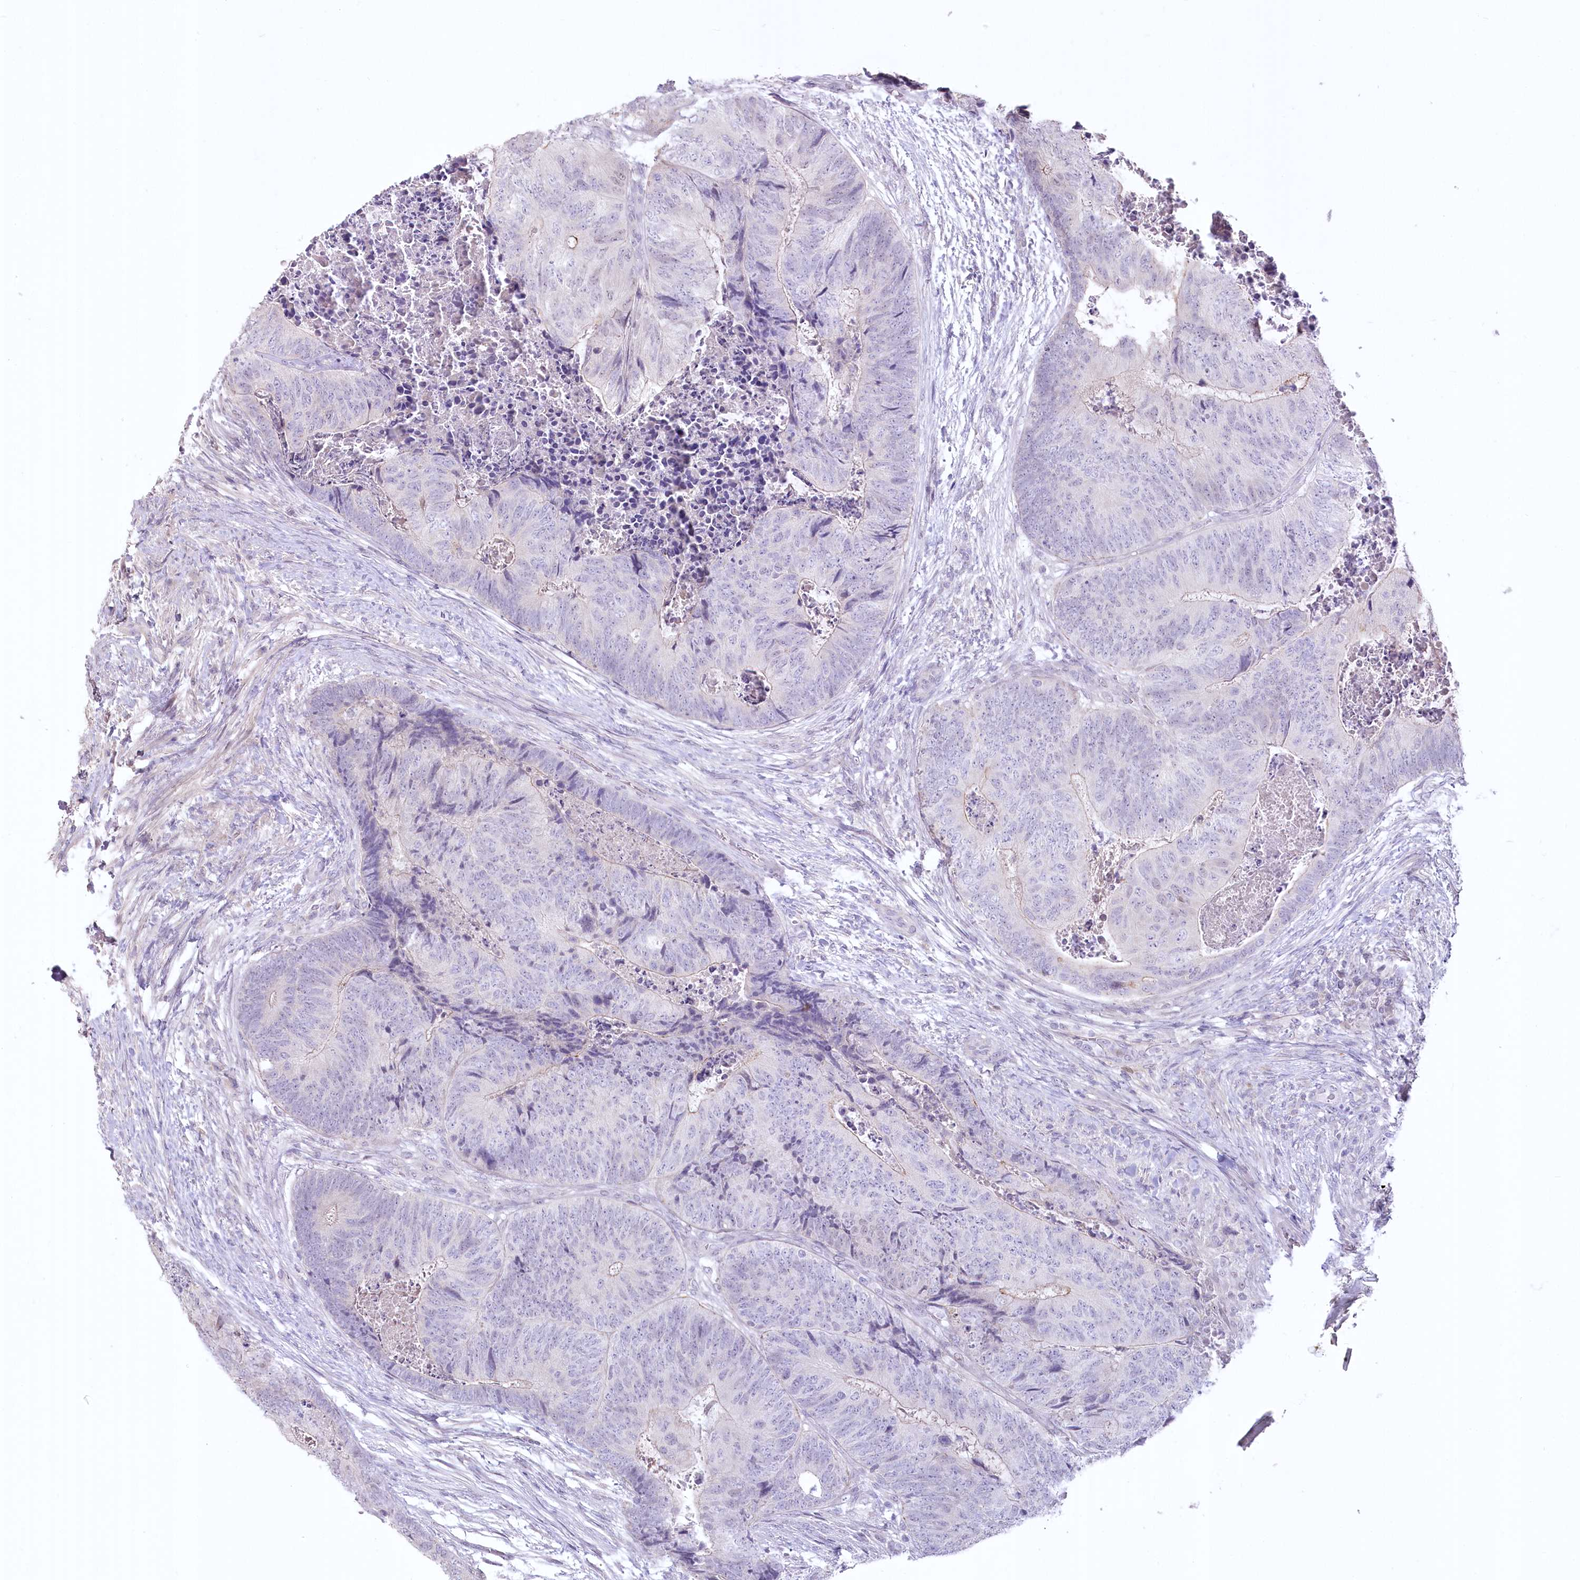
{"staining": {"intensity": "moderate", "quantity": "<25%", "location": "cytoplasmic/membranous"}, "tissue": "colorectal cancer", "cell_type": "Tumor cells", "image_type": "cancer", "snomed": [{"axis": "morphology", "description": "Adenocarcinoma, NOS"}, {"axis": "topography", "description": "Colon"}], "caption": "This photomicrograph reveals immunohistochemistry staining of human adenocarcinoma (colorectal), with low moderate cytoplasmic/membranous positivity in approximately <25% of tumor cells.", "gene": "USP11", "patient": {"sex": "female", "age": 67}}